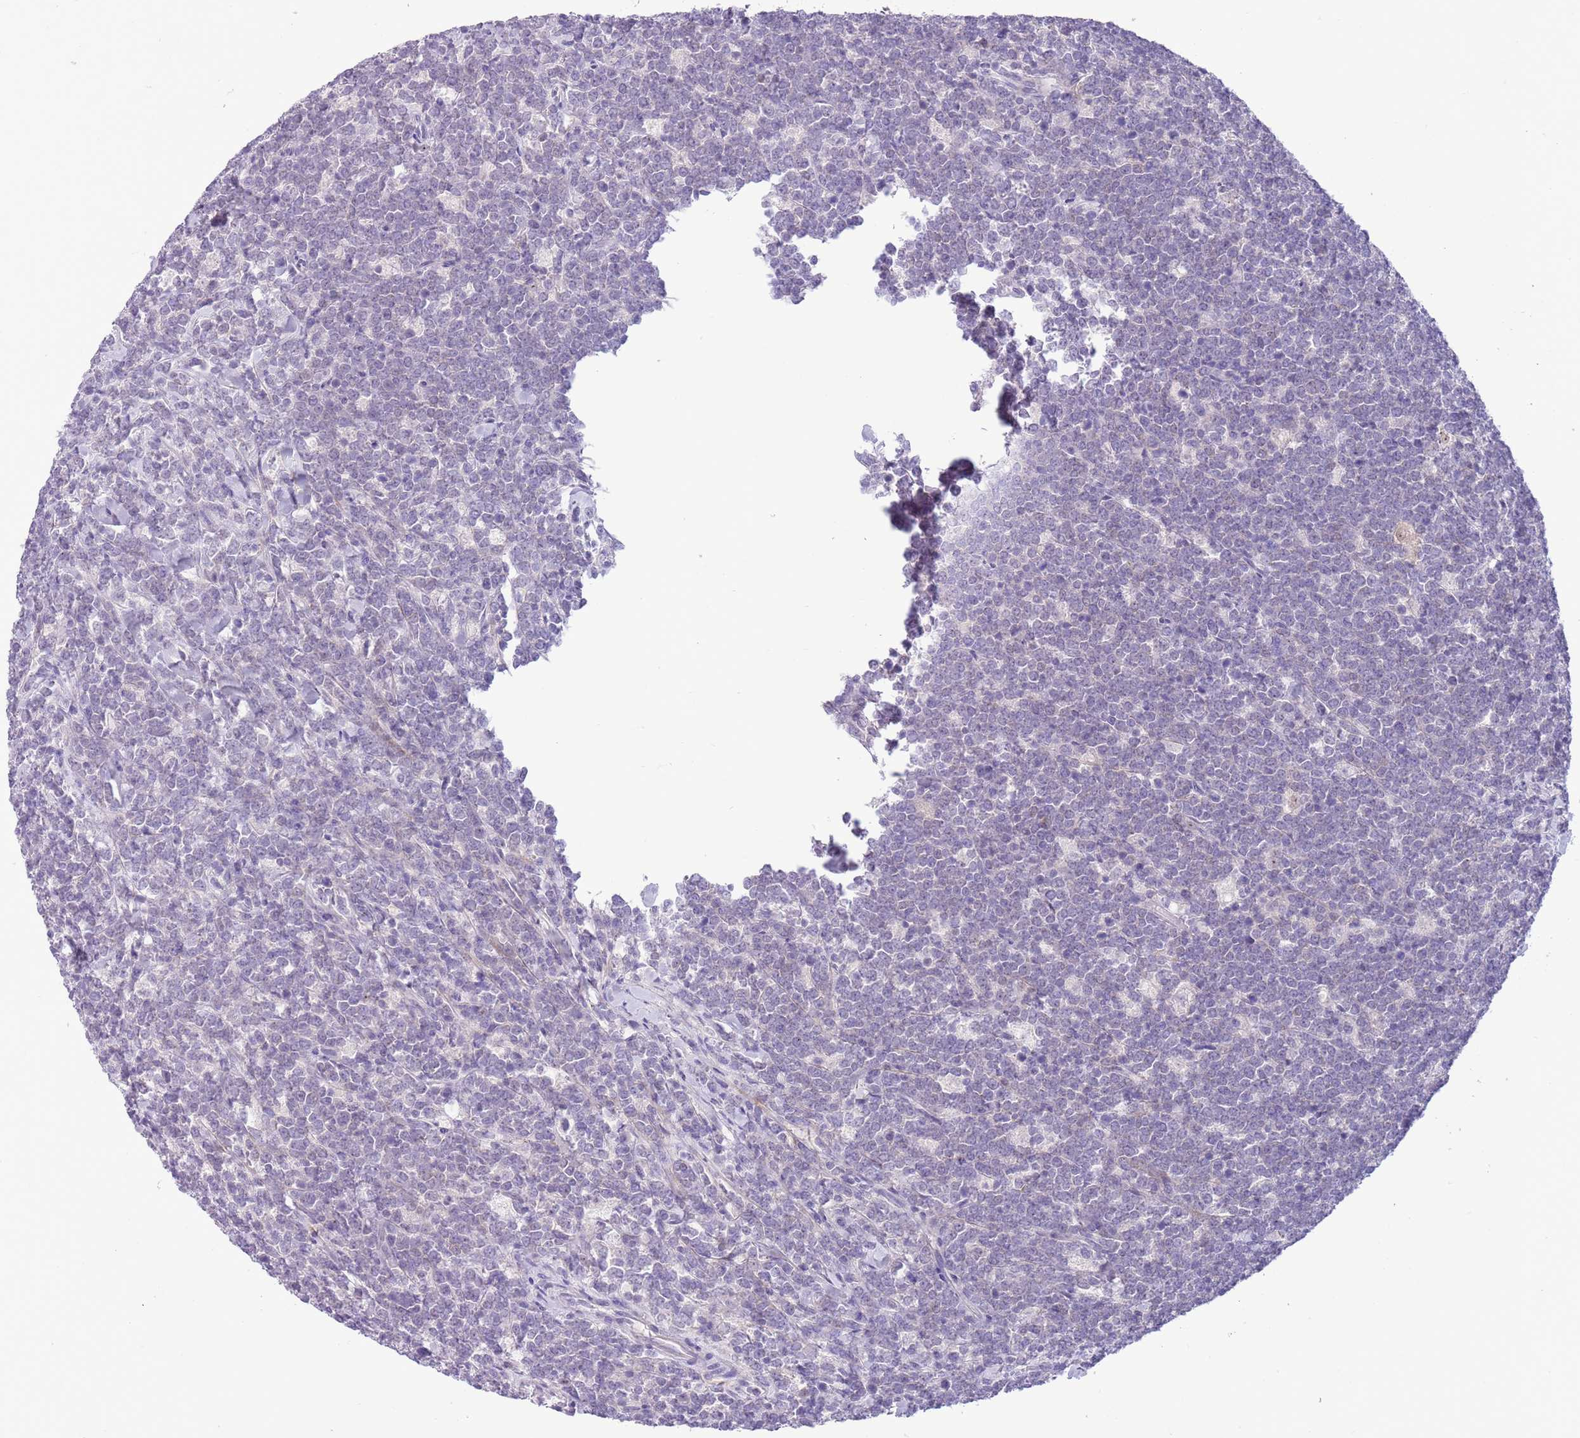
{"staining": {"intensity": "negative", "quantity": "none", "location": "none"}, "tissue": "lymphoma", "cell_type": "Tumor cells", "image_type": "cancer", "snomed": [{"axis": "morphology", "description": "Malignant lymphoma, non-Hodgkin's type, High grade"}, {"axis": "topography", "description": "Small intestine"}], "caption": "The photomicrograph exhibits no significant staining in tumor cells of lymphoma.", "gene": "PFKFB2", "patient": {"sex": "male", "age": 8}}